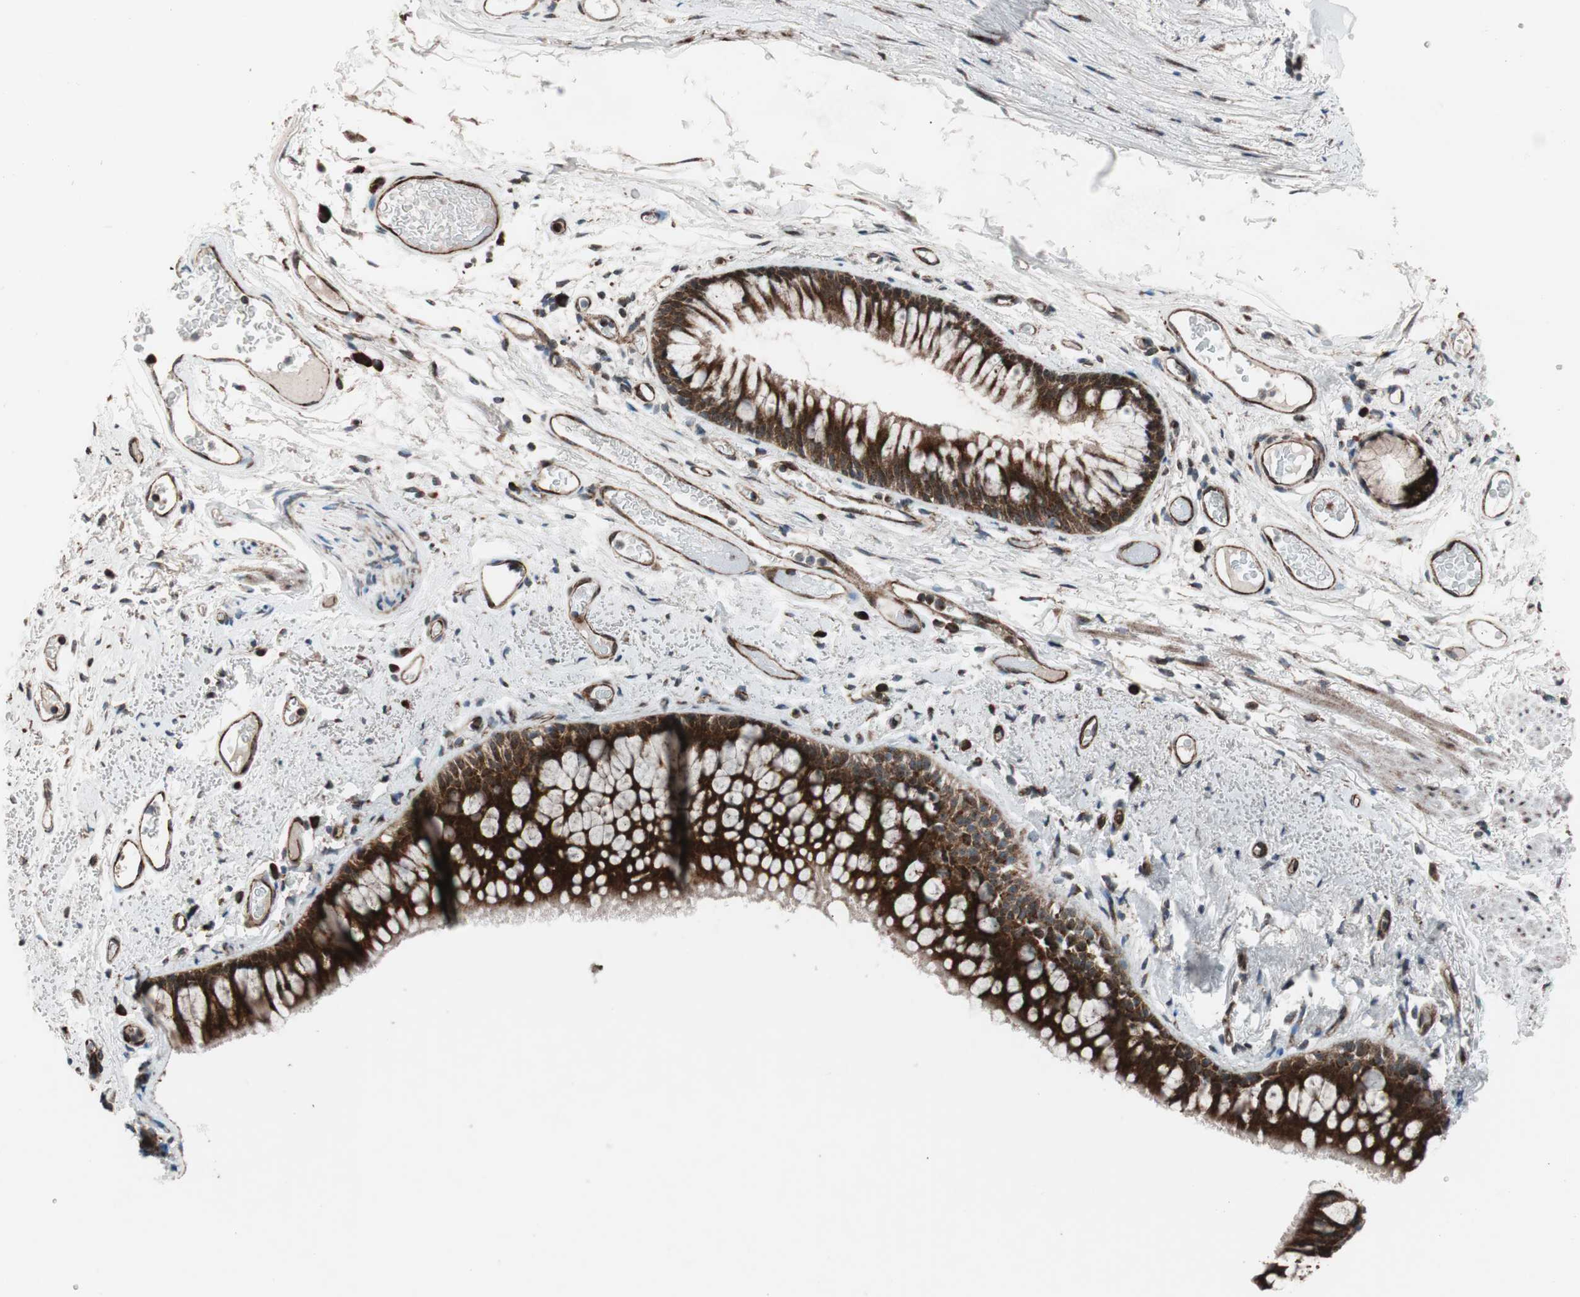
{"staining": {"intensity": "strong", "quantity": ">75%", "location": "cytoplasmic/membranous"}, "tissue": "bronchus", "cell_type": "Respiratory epithelial cells", "image_type": "normal", "snomed": [{"axis": "morphology", "description": "Normal tissue, NOS"}, {"axis": "topography", "description": "Bronchus"}], "caption": "Strong cytoplasmic/membranous staining for a protein is seen in approximately >75% of respiratory epithelial cells of normal bronchus using immunohistochemistry (IHC).", "gene": "CCL14", "patient": {"sex": "female", "age": 73}}